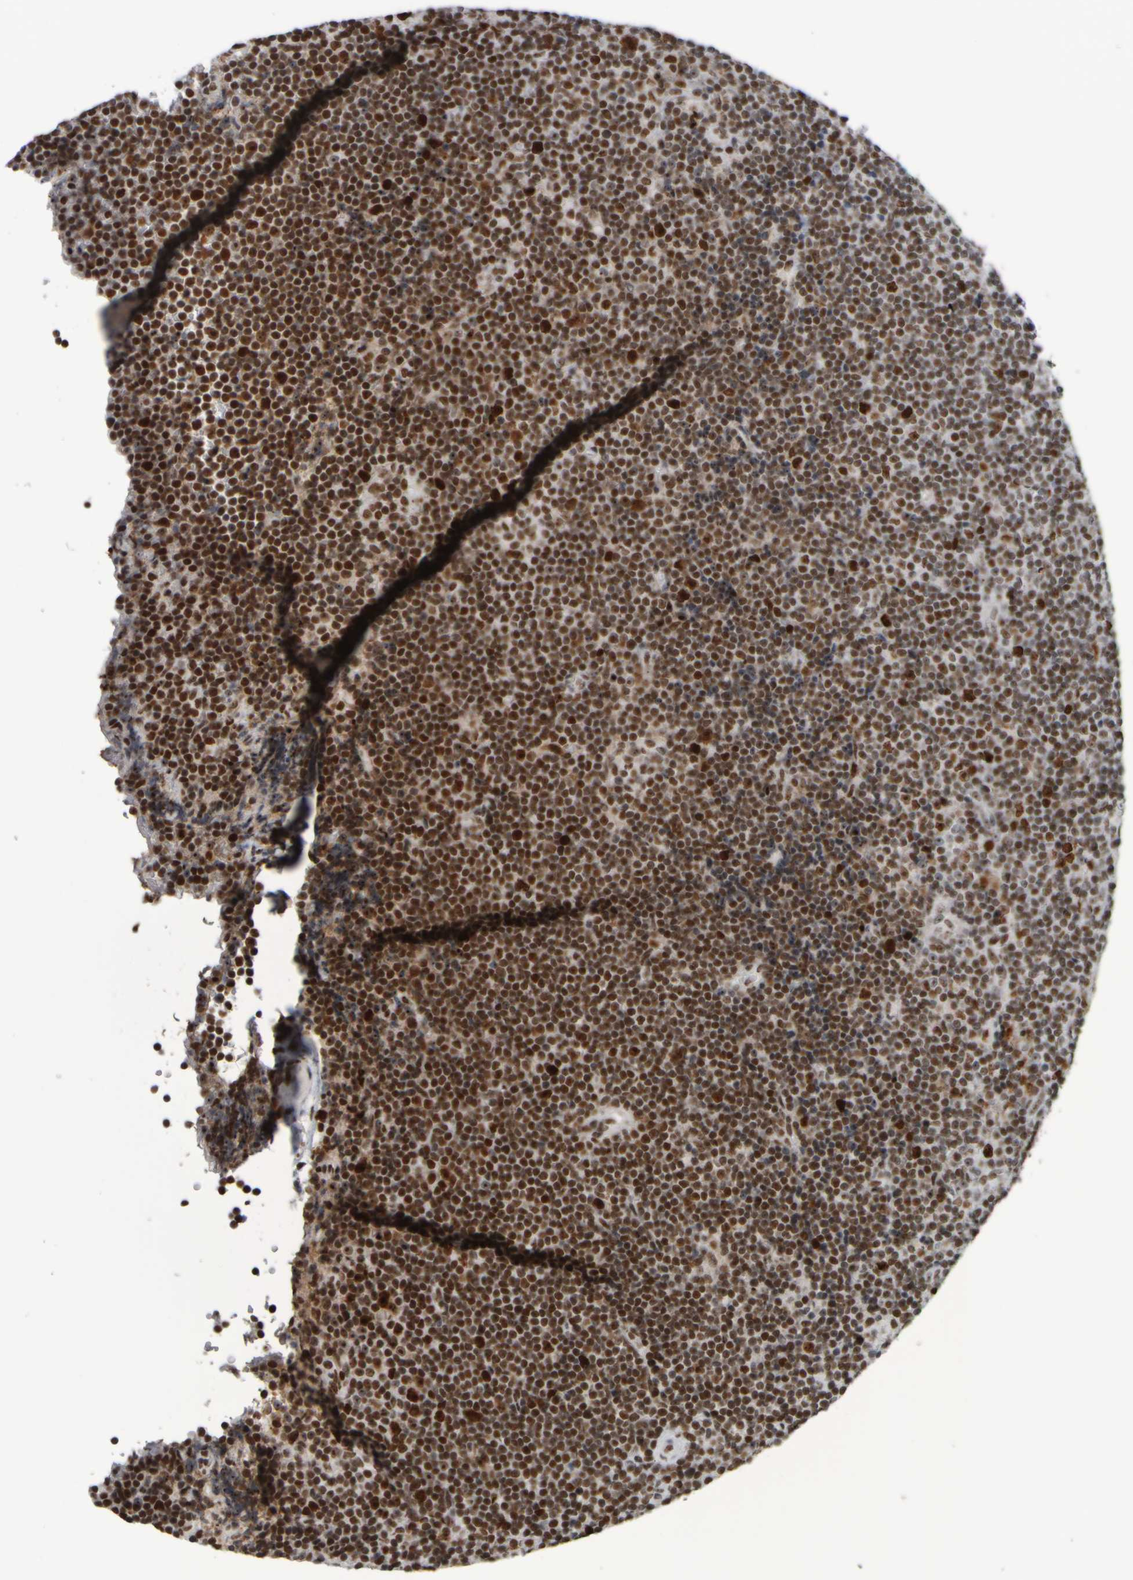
{"staining": {"intensity": "strong", "quantity": ">75%", "location": "nuclear"}, "tissue": "lymphoma", "cell_type": "Tumor cells", "image_type": "cancer", "snomed": [{"axis": "morphology", "description": "Malignant lymphoma, non-Hodgkin's type, Low grade"}, {"axis": "topography", "description": "Lymph node"}], "caption": "Low-grade malignant lymphoma, non-Hodgkin's type stained with DAB (3,3'-diaminobenzidine) immunohistochemistry (IHC) demonstrates high levels of strong nuclear positivity in approximately >75% of tumor cells.", "gene": "TOP2B", "patient": {"sex": "female", "age": 67}}